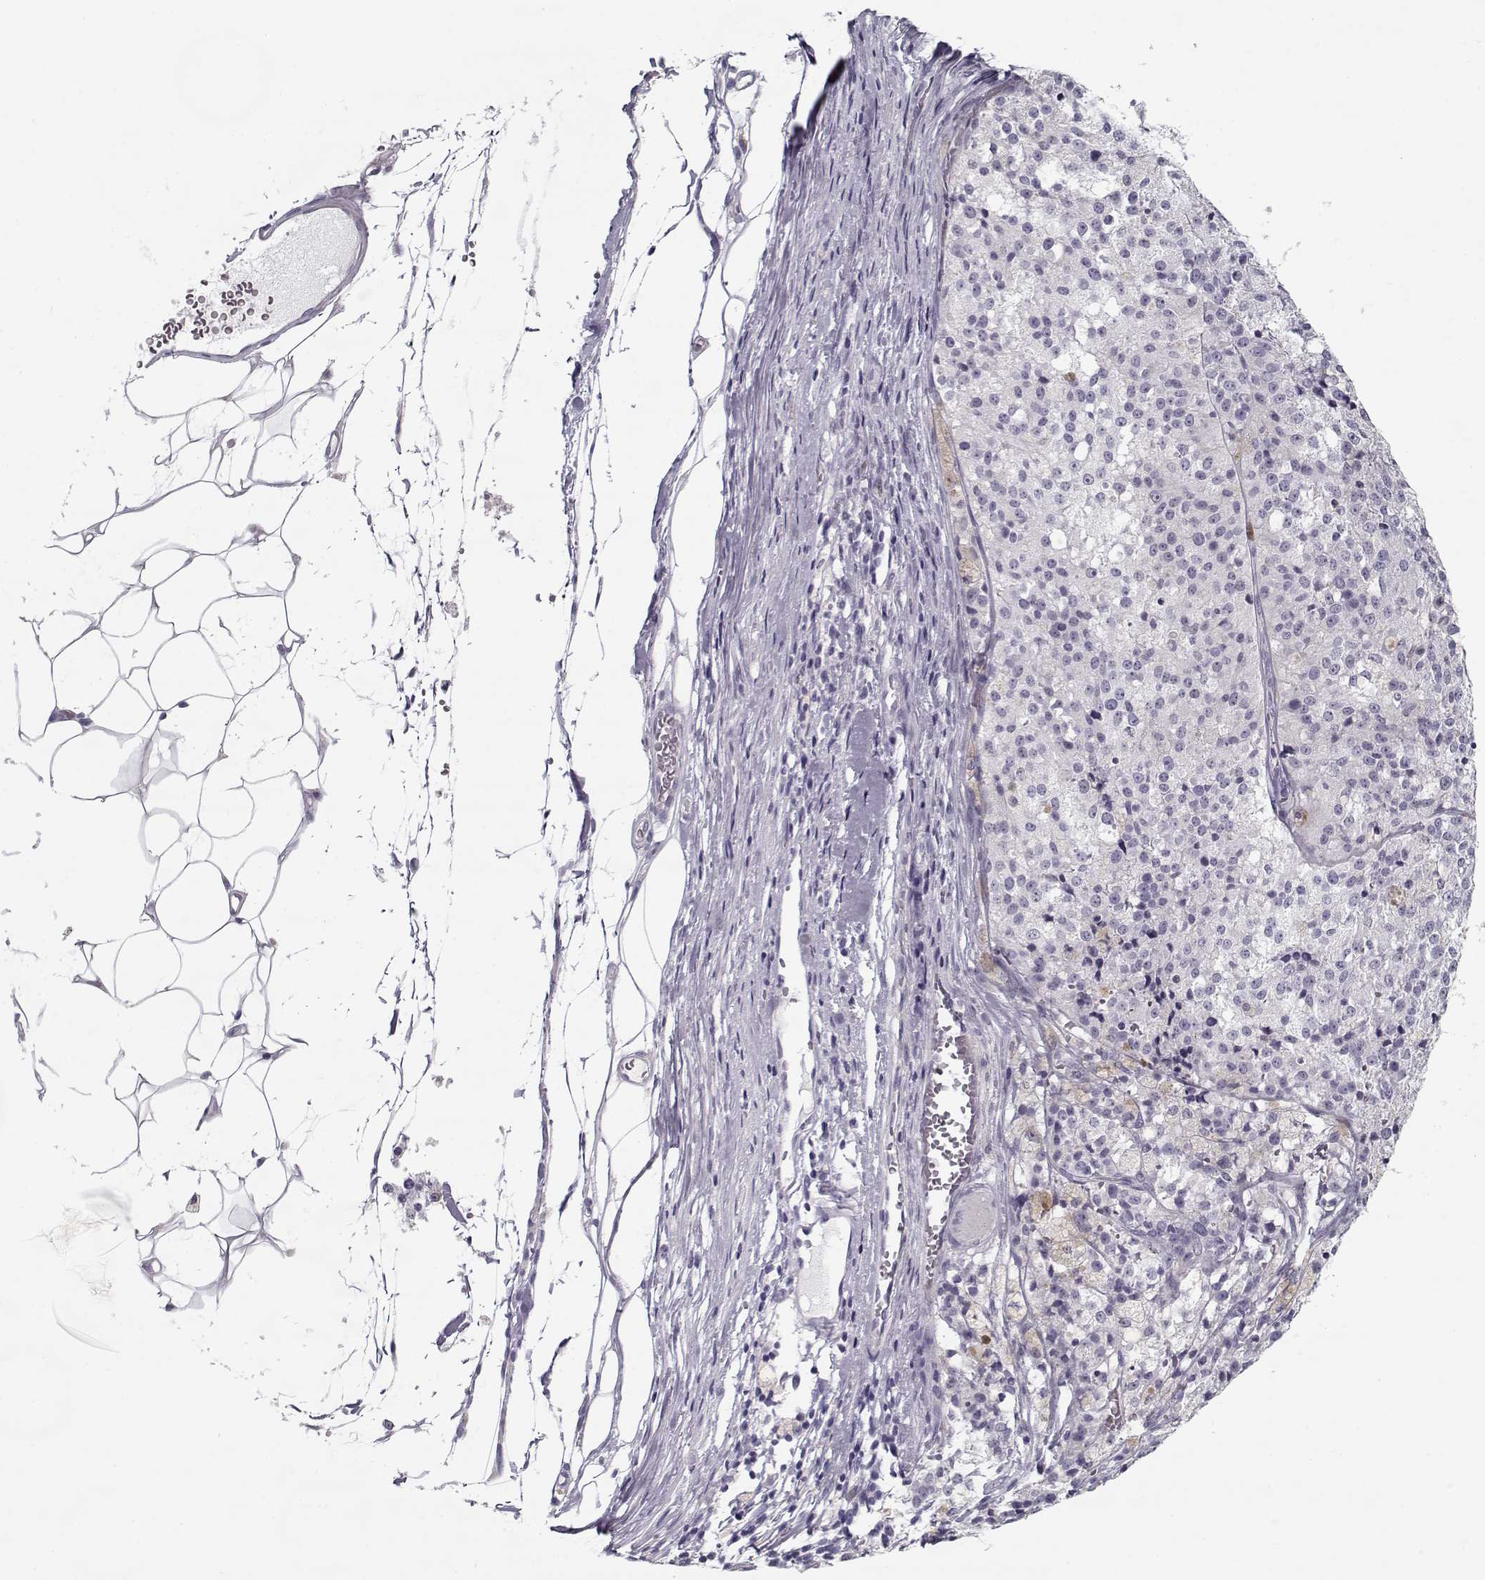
{"staining": {"intensity": "negative", "quantity": "none", "location": "none"}, "tissue": "melanoma", "cell_type": "Tumor cells", "image_type": "cancer", "snomed": [{"axis": "morphology", "description": "Malignant melanoma, Metastatic site"}, {"axis": "topography", "description": "Lymph node"}], "caption": "A histopathology image of malignant melanoma (metastatic site) stained for a protein displays no brown staining in tumor cells. (Brightfield microscopy of DAB immunohistochemistry at high magnification).", "gene": "CCDC136", "patient": {"sex": "female", "age": 64}}